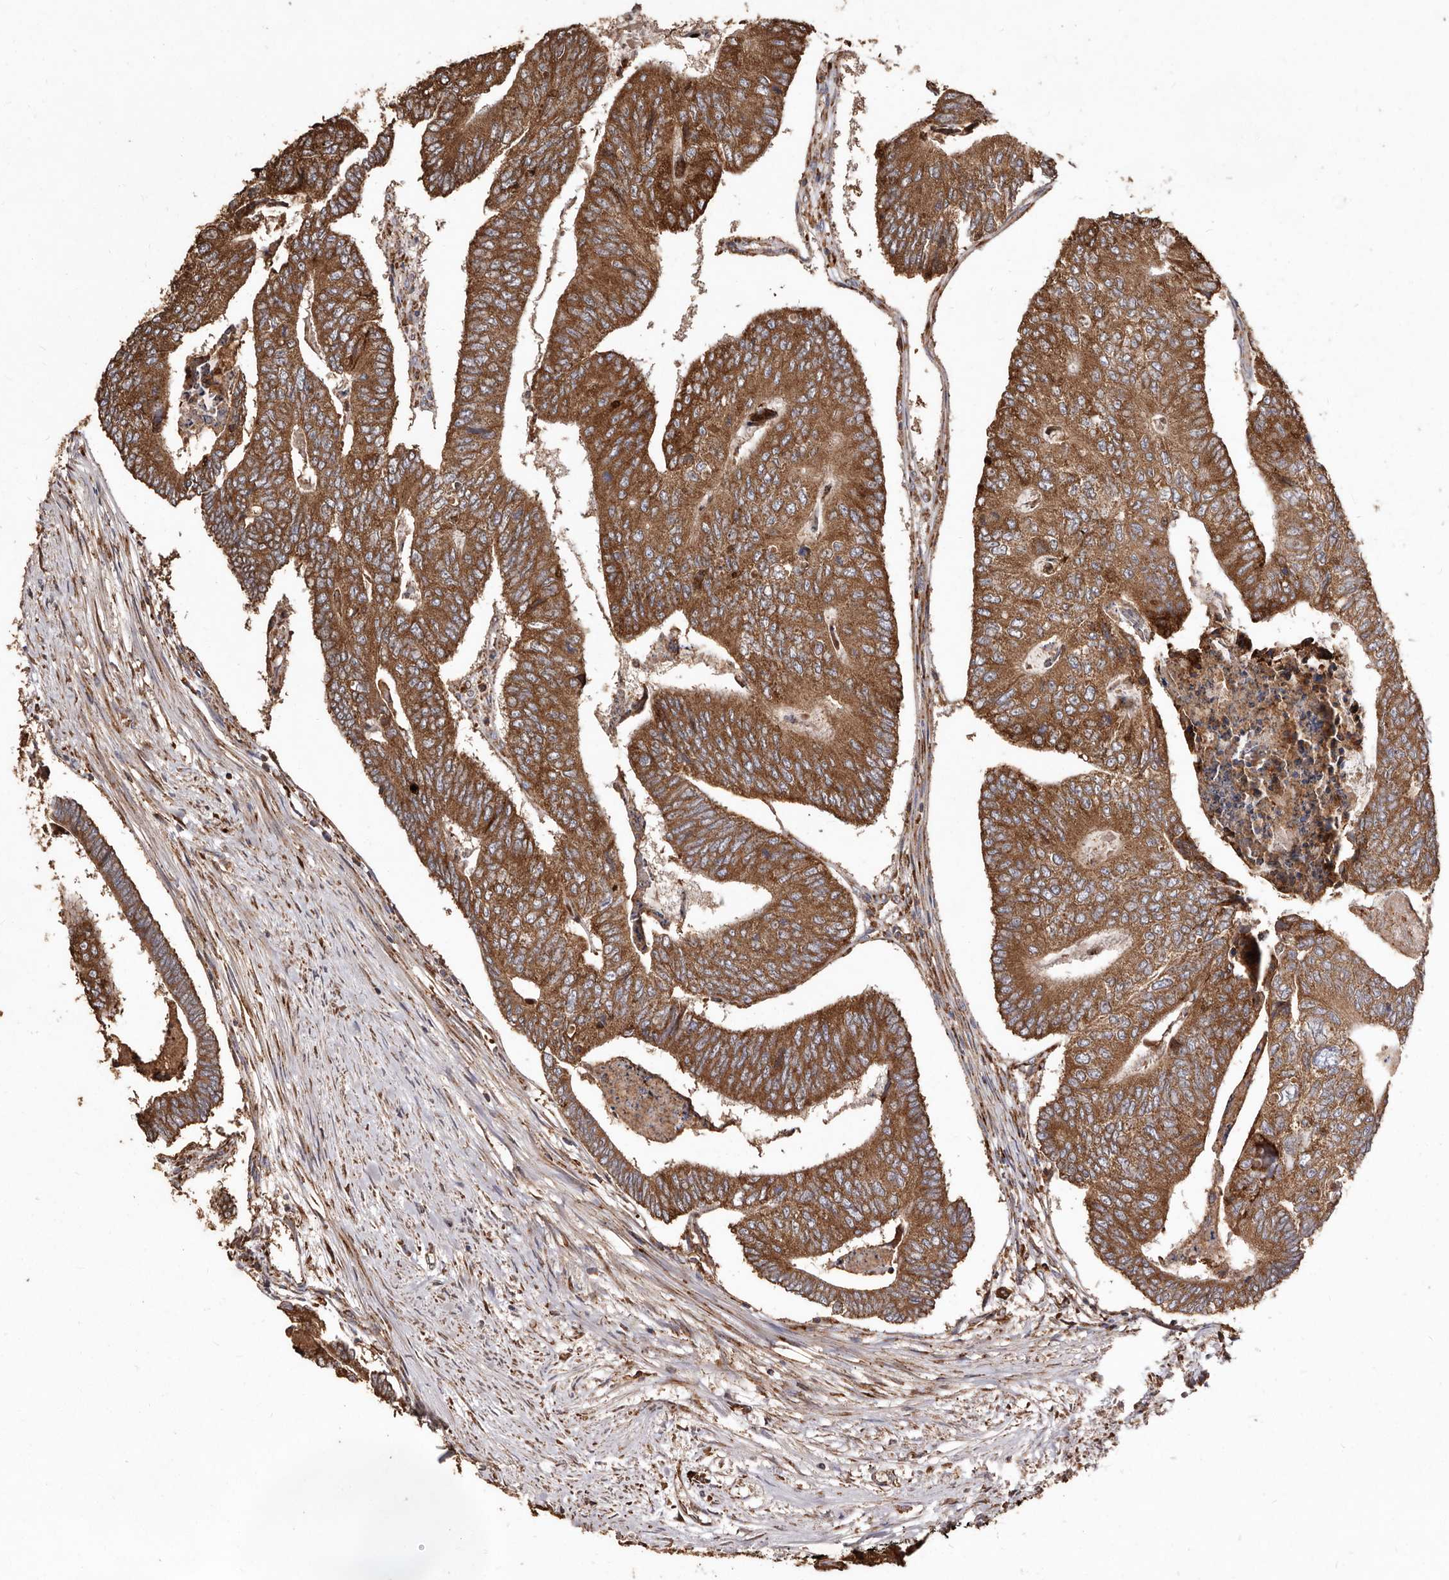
{"staining": {"intensity": "moderate", "quantity": ">75%", "location": "cytoplasmic/membranous"}, "tissue": "colorectal cancer", "cell_type": "Tumor cells", "image_type": "cancer", "snomed": [{"axis": "morphology", "description": "Adenocarcinoma, NOS"}, {"axis": "topography", "description": "Colon"}], "caption": "An image of human colorectal adenocarcinoma stained for a protein exhibits moderate cytoplasmic/membranous brown staining in tumor cells.", "gene": "STEAP2", "patient": {"sex": "female", "age": 67}}